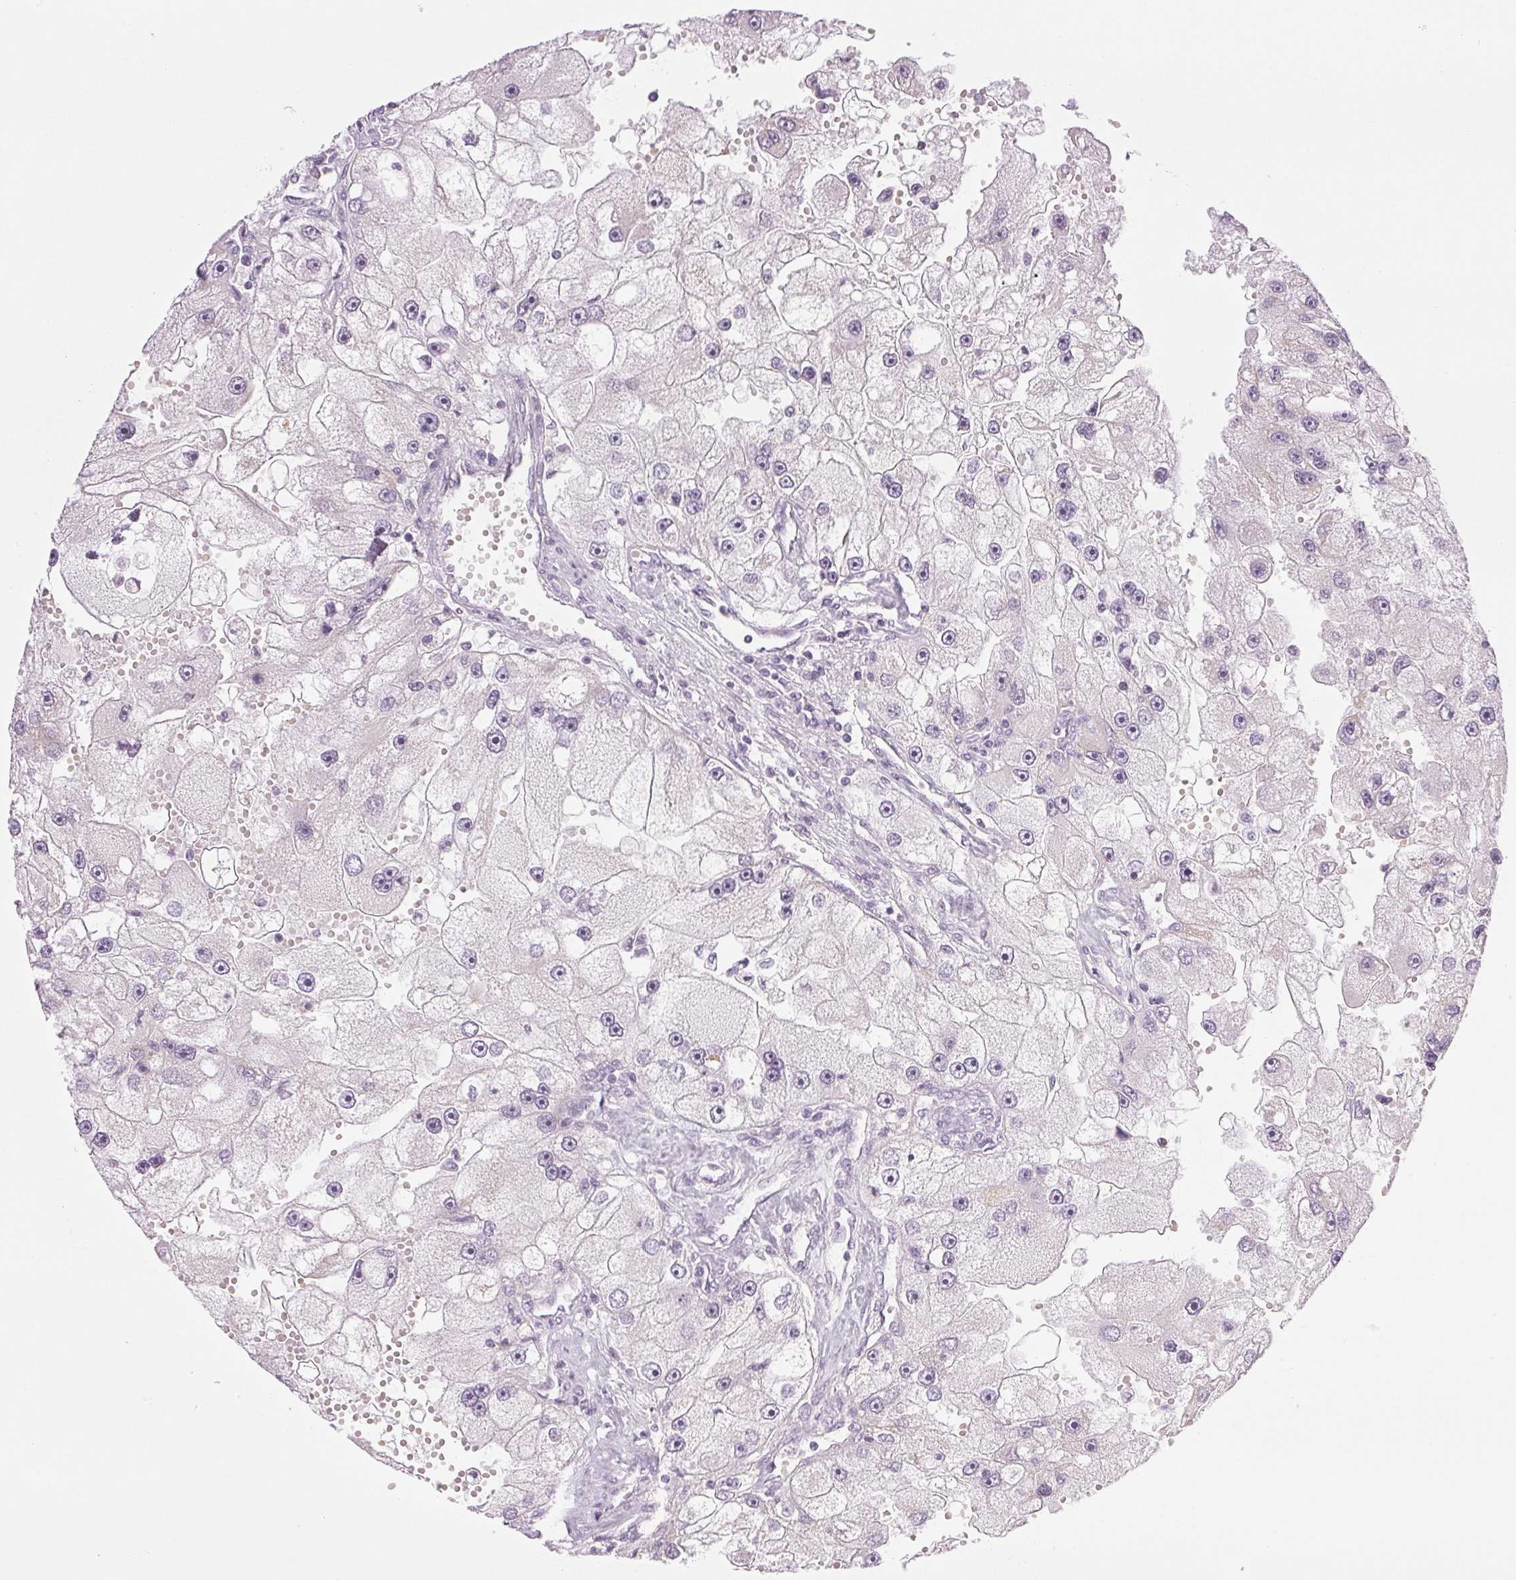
{"staining": {"intensity": "negative", "quantity": "none", "location": "none"}, "tissue": "renal cancer", "cell_type": "Tumor cells", "image_type": "cancer", "snomed": [{"axis": "morphology", "description": "Adenocarcinoma, NOS"}, {"axis": "topography", "description": "Kidney"}], "caption": "The IHC image has no significant positivity in tumor cells of renal cancer tissue.", "gene": "COL7A1", "patient": {"sex": "male", "age": 63}}